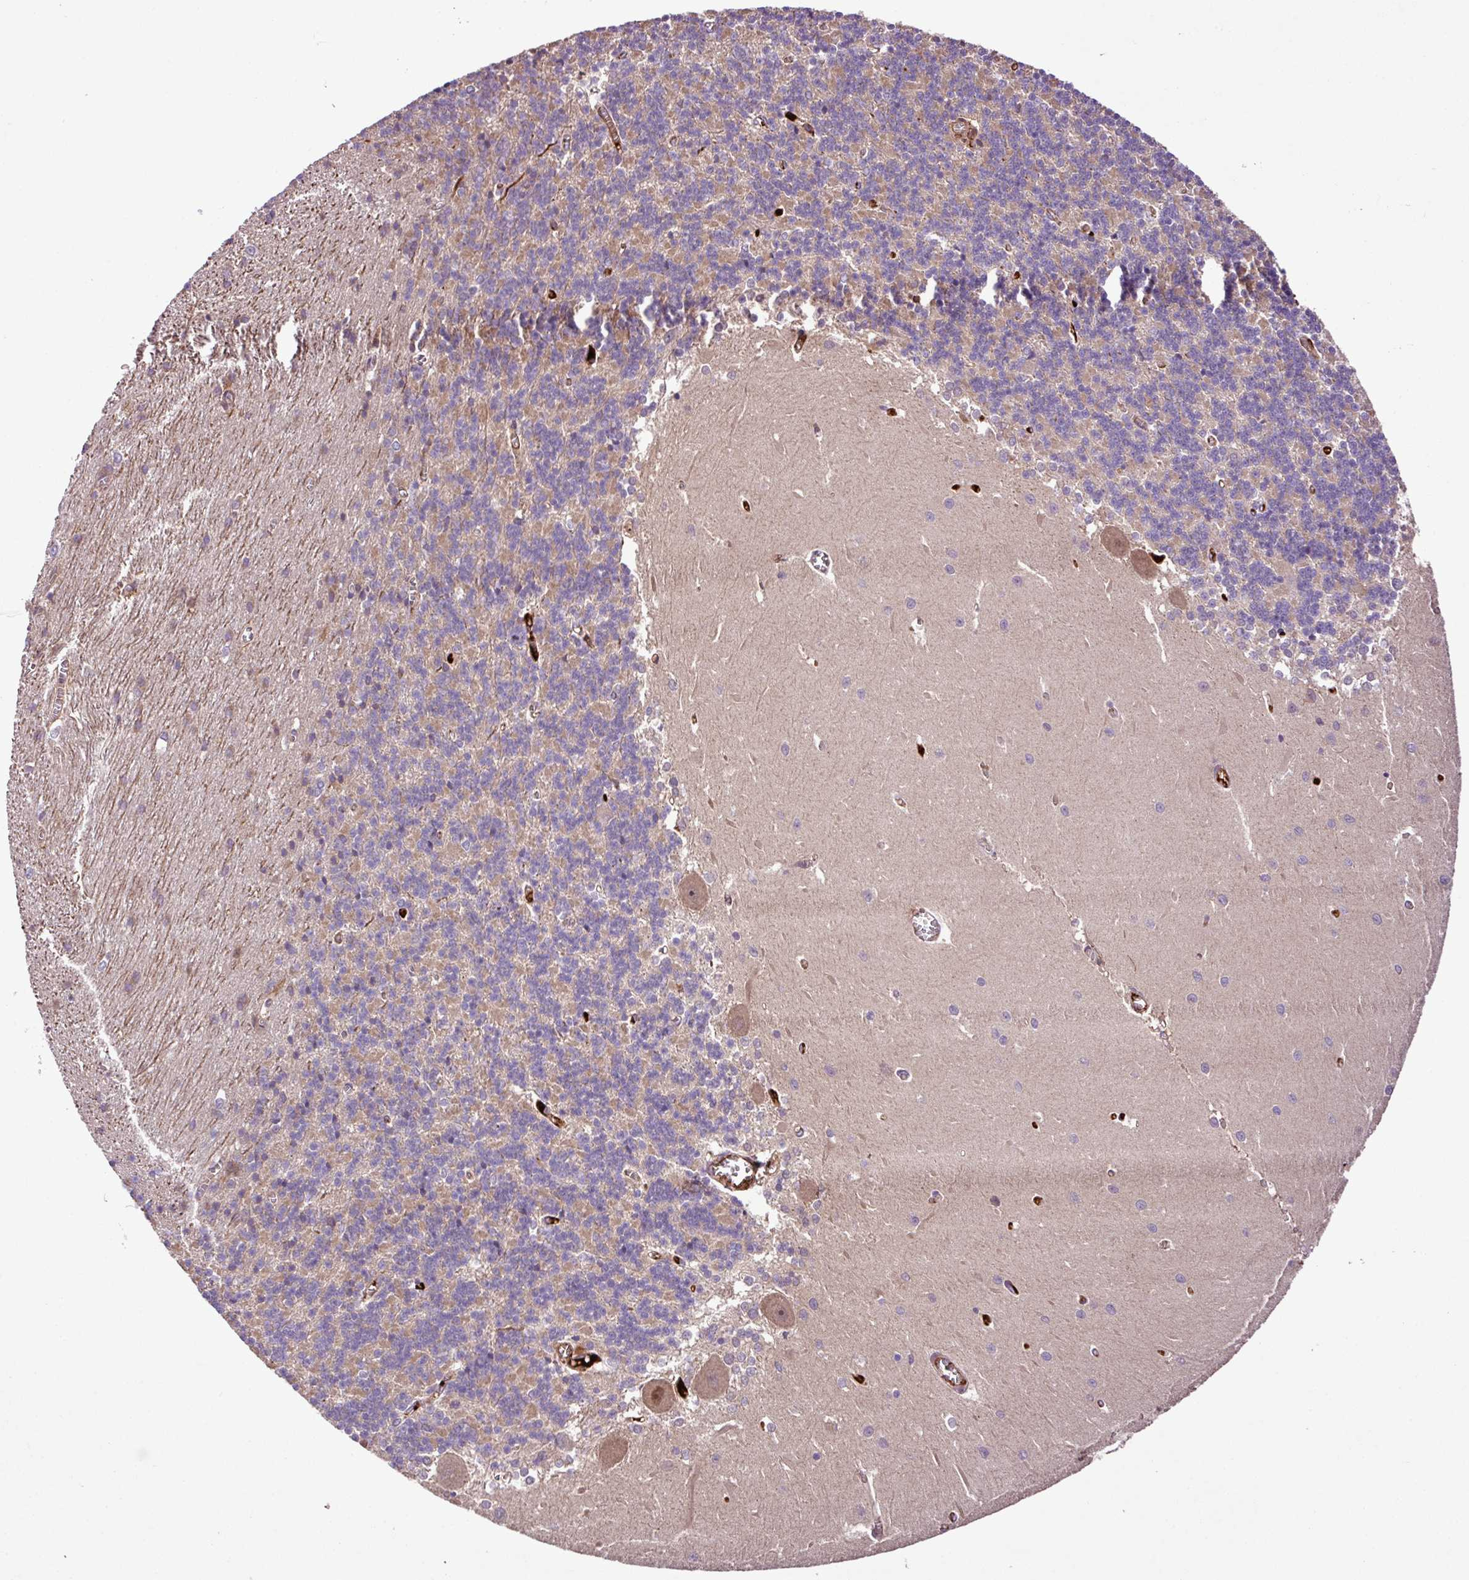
{"staining": {"intensity": "moderate", "quantity": "<25%", "location": "cytoplasmic/membranous"}, "tissue": "cerebellum", "cell_type": "Cells in granular layer", "image_type": "normal", "snomed": [{"axis": "morphology", "description": "Normal tissue, NOS"}, {"axis": "topography", "description": "Cerebellum"}], "caption": "This image reveals immunohistochemistry staining of normal cerebellum, with low moderate cytoplasmic/membranous positivity in approximately <25% of cells in granular layer.", "gene": "ZNF266", "patient": {"sex": "male", "age": 37}}